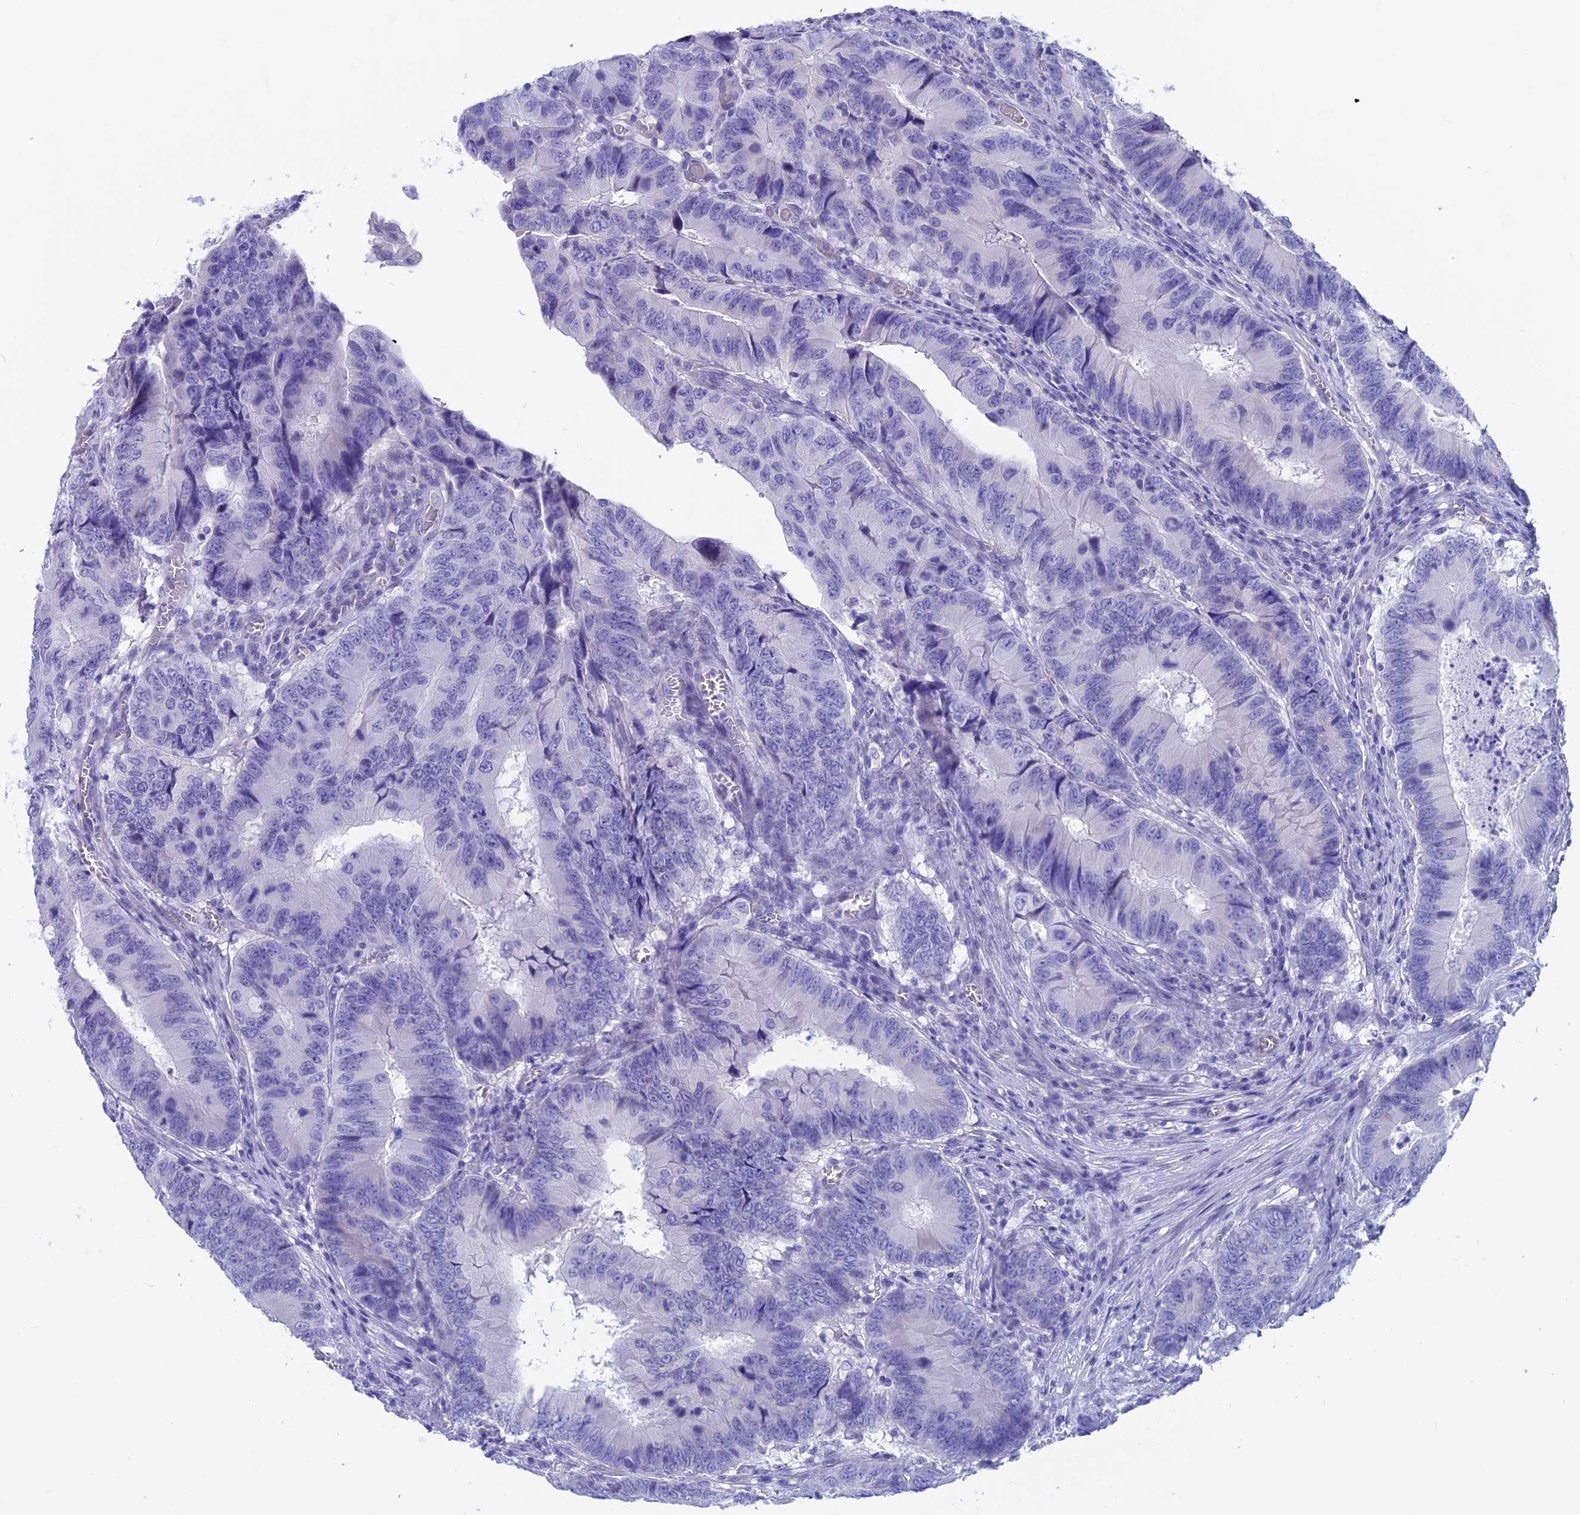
{"staining": {"intensity": "negative", "quantity": "none", "location": "none"}, "tissue": "colorectal cancer", "cell_type": "Tumor cells", "image_type": "cancer", "snomed": [{"axis": "morphology", "description": "Adenocarcinoma, NOS"}, {"axis": "topography", "description": "Colon"}], "caption": "This is an IHC image of colorectal cancer (adenocarcinoma). There is no staining in tumor cells.", "gene": "GNGT2", "patient": {"sex": "male", "age": 85}}